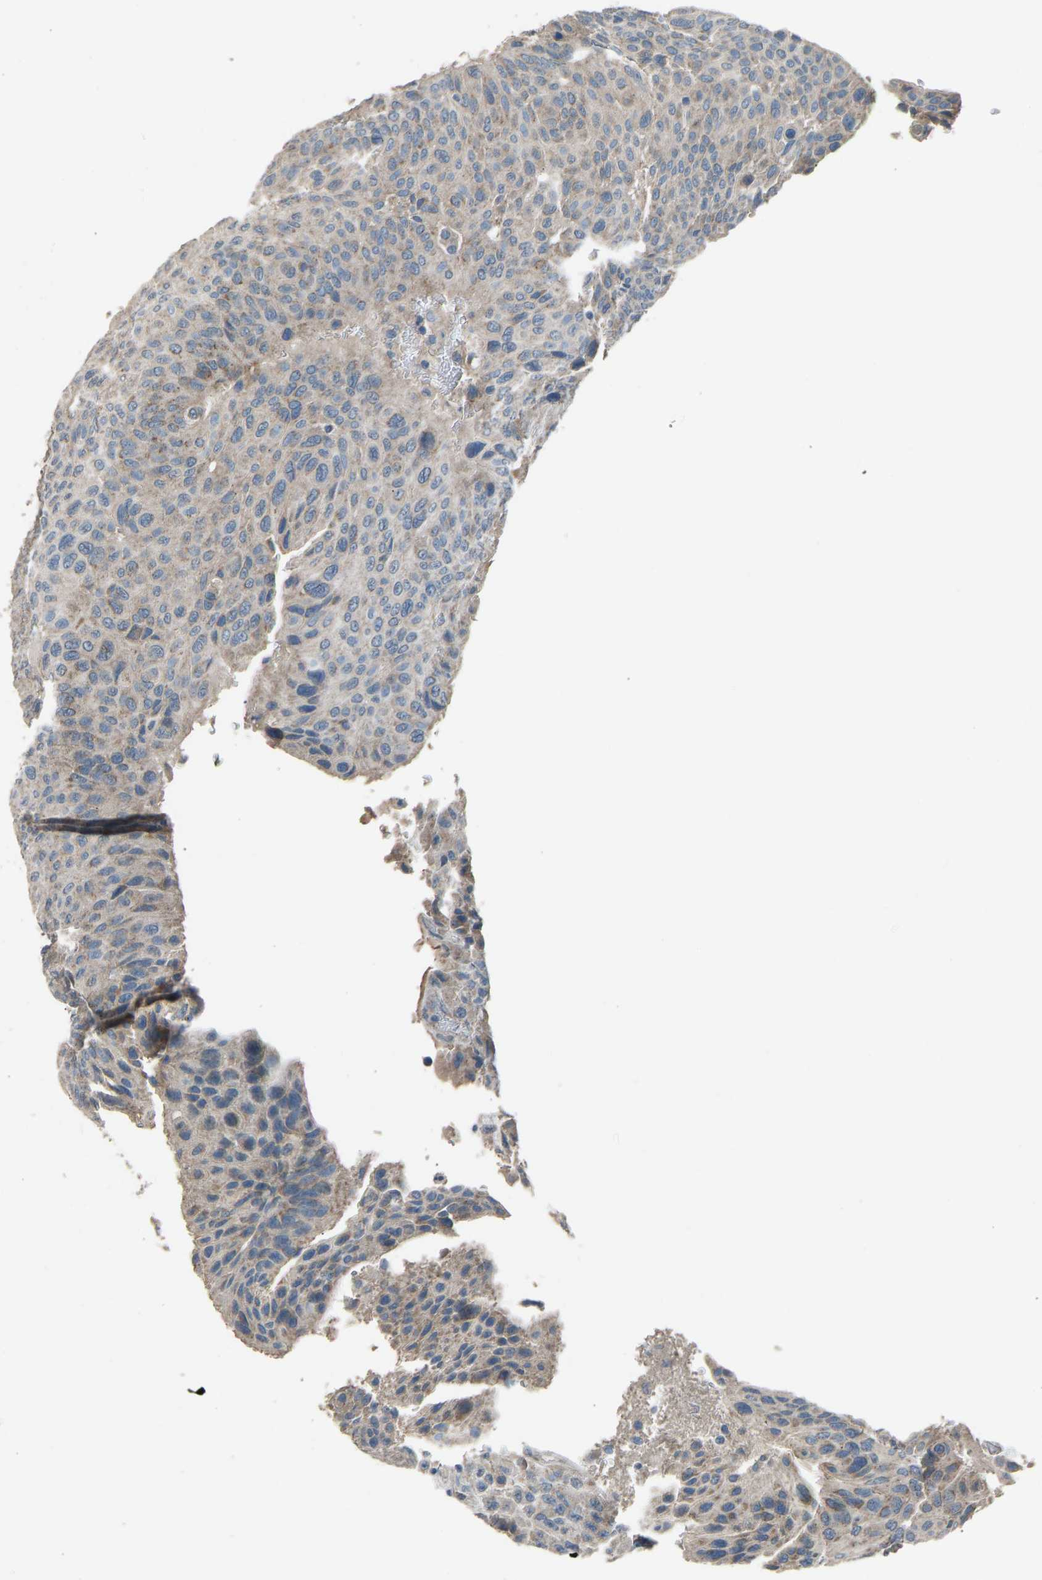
{"staining": {"intensity": "negative", "quantity": "none", "location": "none"}, "tissue": "urothelial cancer", "cell_type": "Tumor cells", "image_type": "cancer", "snomed": [{"axis": "morphology", "description": "Urothelial carcinoma, High grade"}, {"axis": "topography", "description": "Urinary bladder"}], "caption": "High magnification brightfield microscopy of high-grade urothelial carcinoma stained with DAB (brown) and counterstained with hematoxylin (blue): tumor cells show no significant expression. (Brightfield microscopy of DAB IHC at high magnification).", "gene": "TGFBR3", "patient": {"sex": "male", "age": 66}}